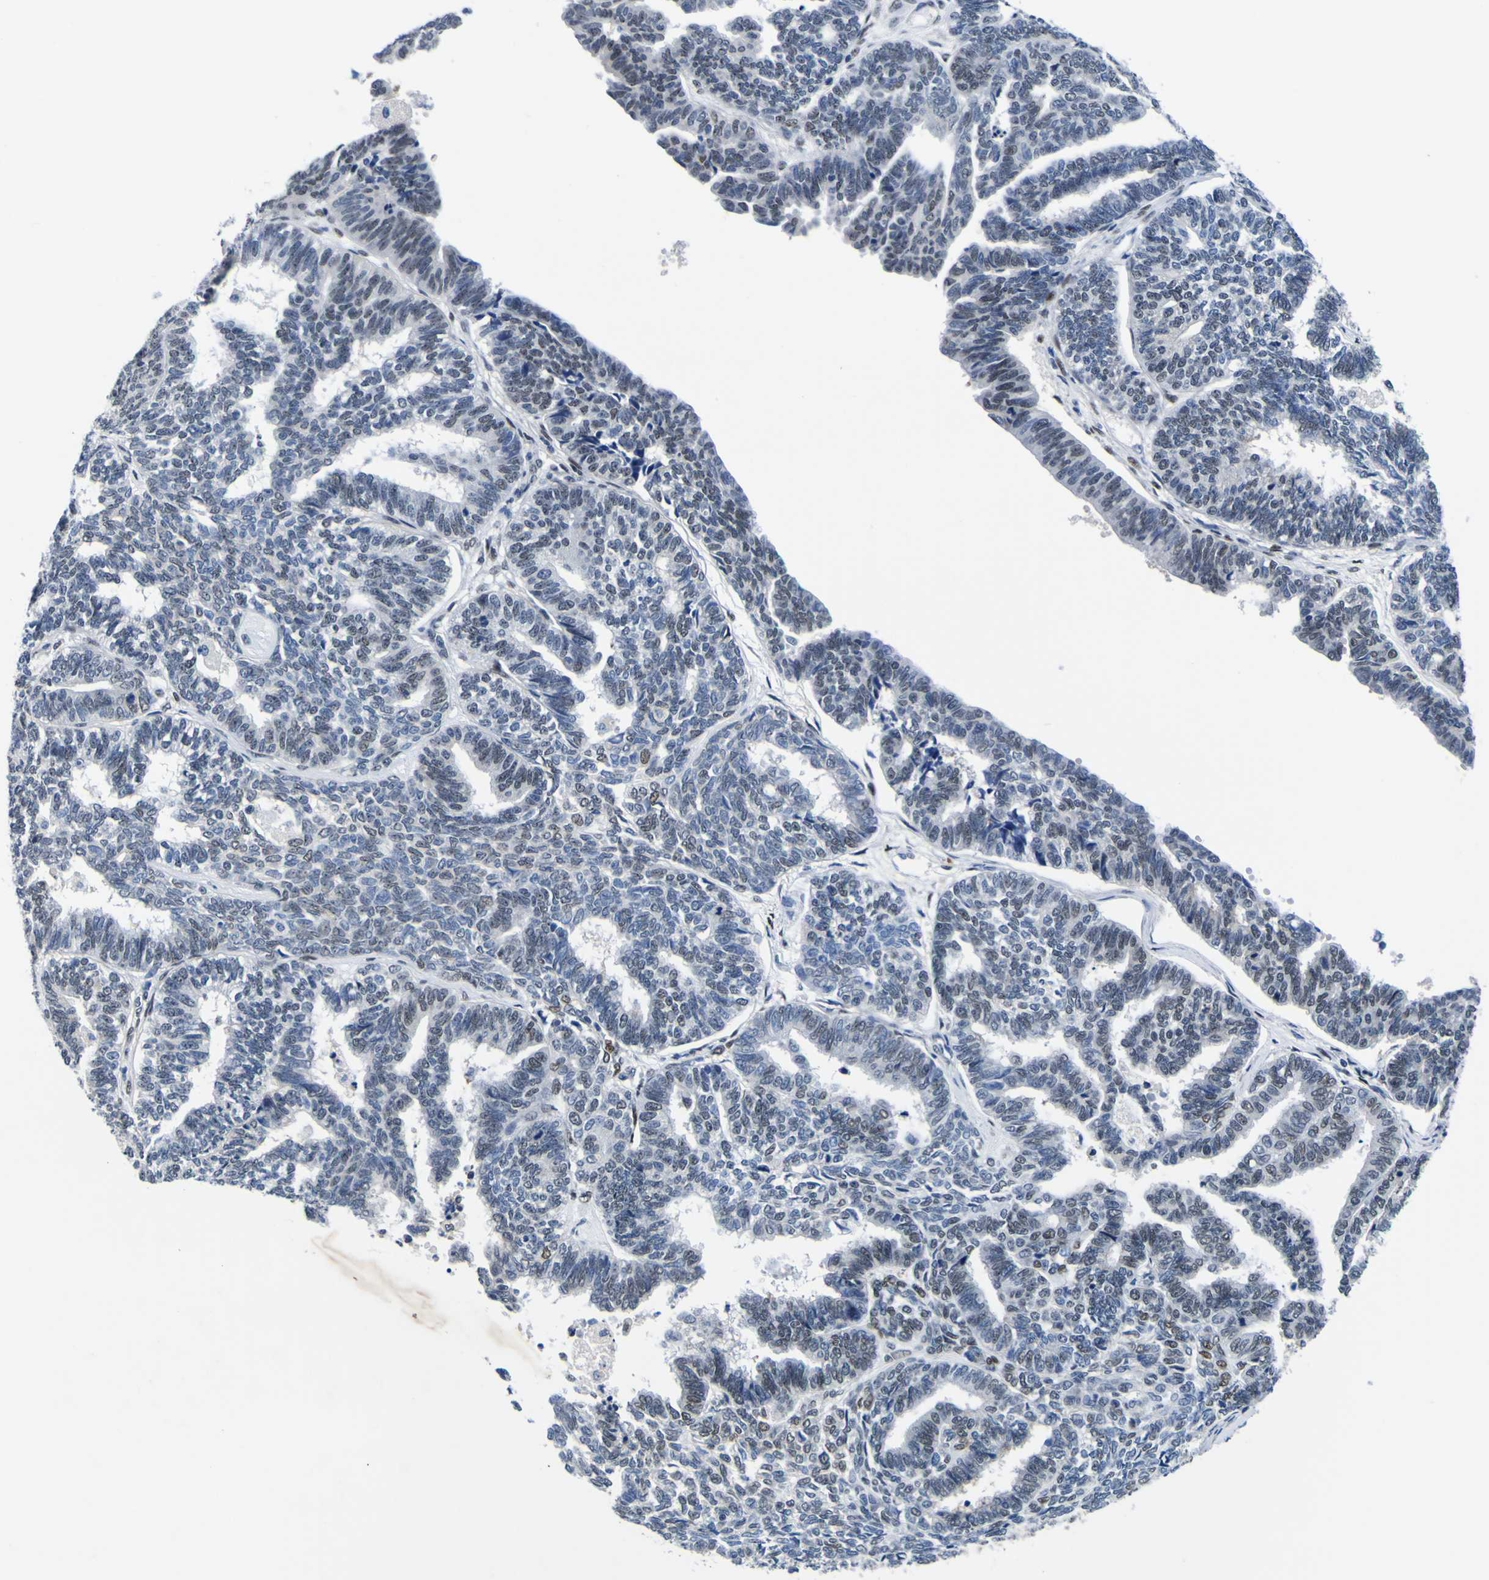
{"staining": {"intensity": "weak", "quantity": "<25%", "location": "nuclear"}, "tissue": "endometrial cancer", "cell_type": "Tumor cells", "image_type": "cancer", "snomed": [{"axis": "morphology", "description": "Adenocarcinoma, NOS"}, {"axis": "topography", "description": "Endometrium"}], "caption": "There is no significant expression in tumor cells of endometrial adenocarcinoma.", "gene": "CUL4B", "patient": {"sex": "female", "age": 70}}